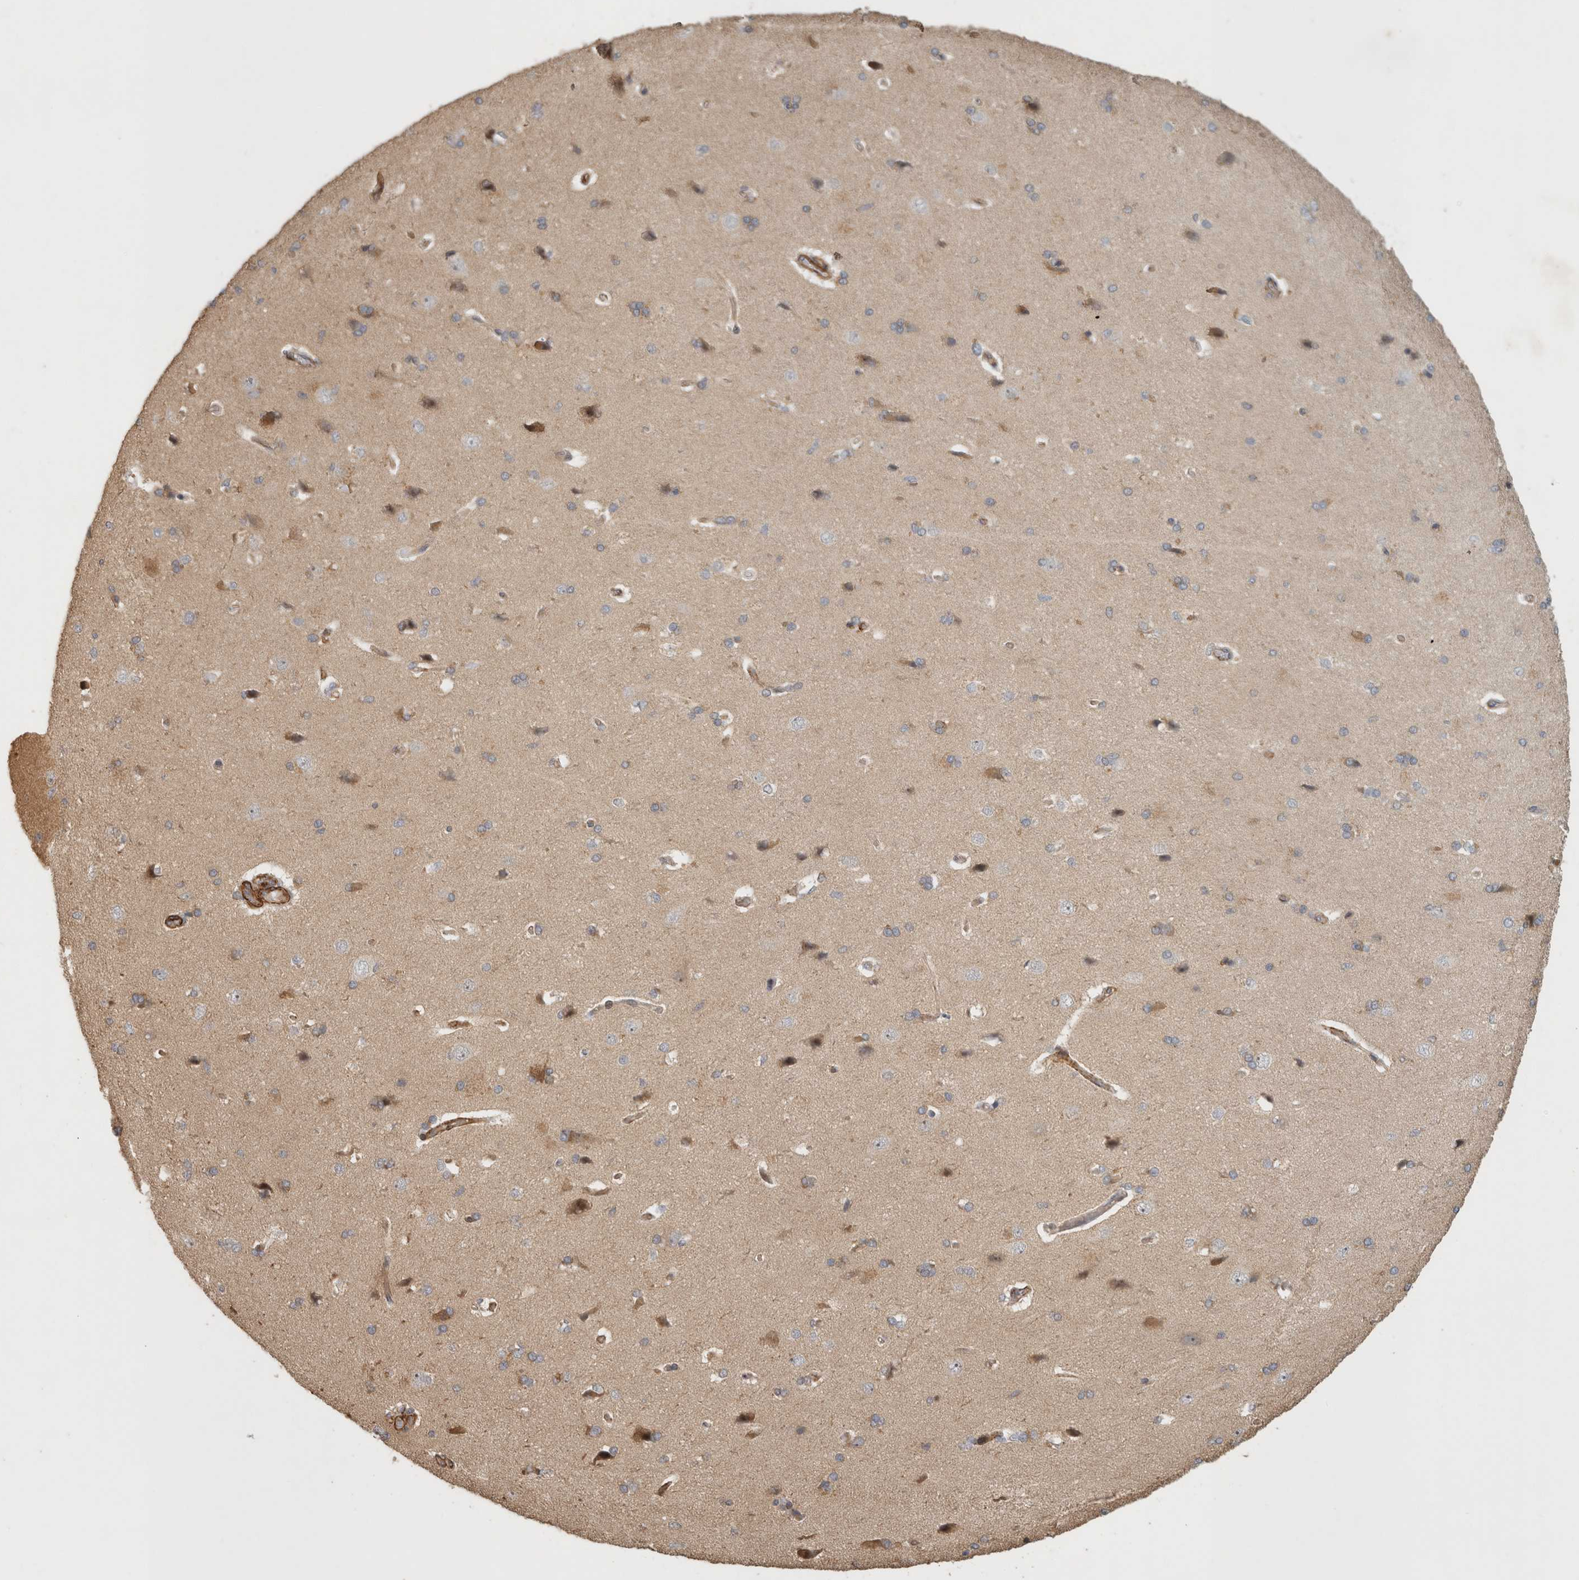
{"staining": {"intensity": "moderate", "quantity": "25%-75%", "location": "cytoplasmic/membranous"}, "tissue": "cerebral cortex", "cell_type": "Endothelial cells", "image_type": "normal", "snomed": [{"axis": "morphology", "description": "Normal tissue, NOS"}, {"axis": "topography", "description": "Cerebral cortex"}], "caption": "Immunohistochemistry (DAB (3,3'-diaminobenzidine)) staining of benign human cerebral cortex demonstrates moderate cytoplasmic/membranous protein positivity in approximately 25%-75% of endothelial cells.", "gene": "SIPA1L2", "patient": {"sex": "male", "age": 62}}